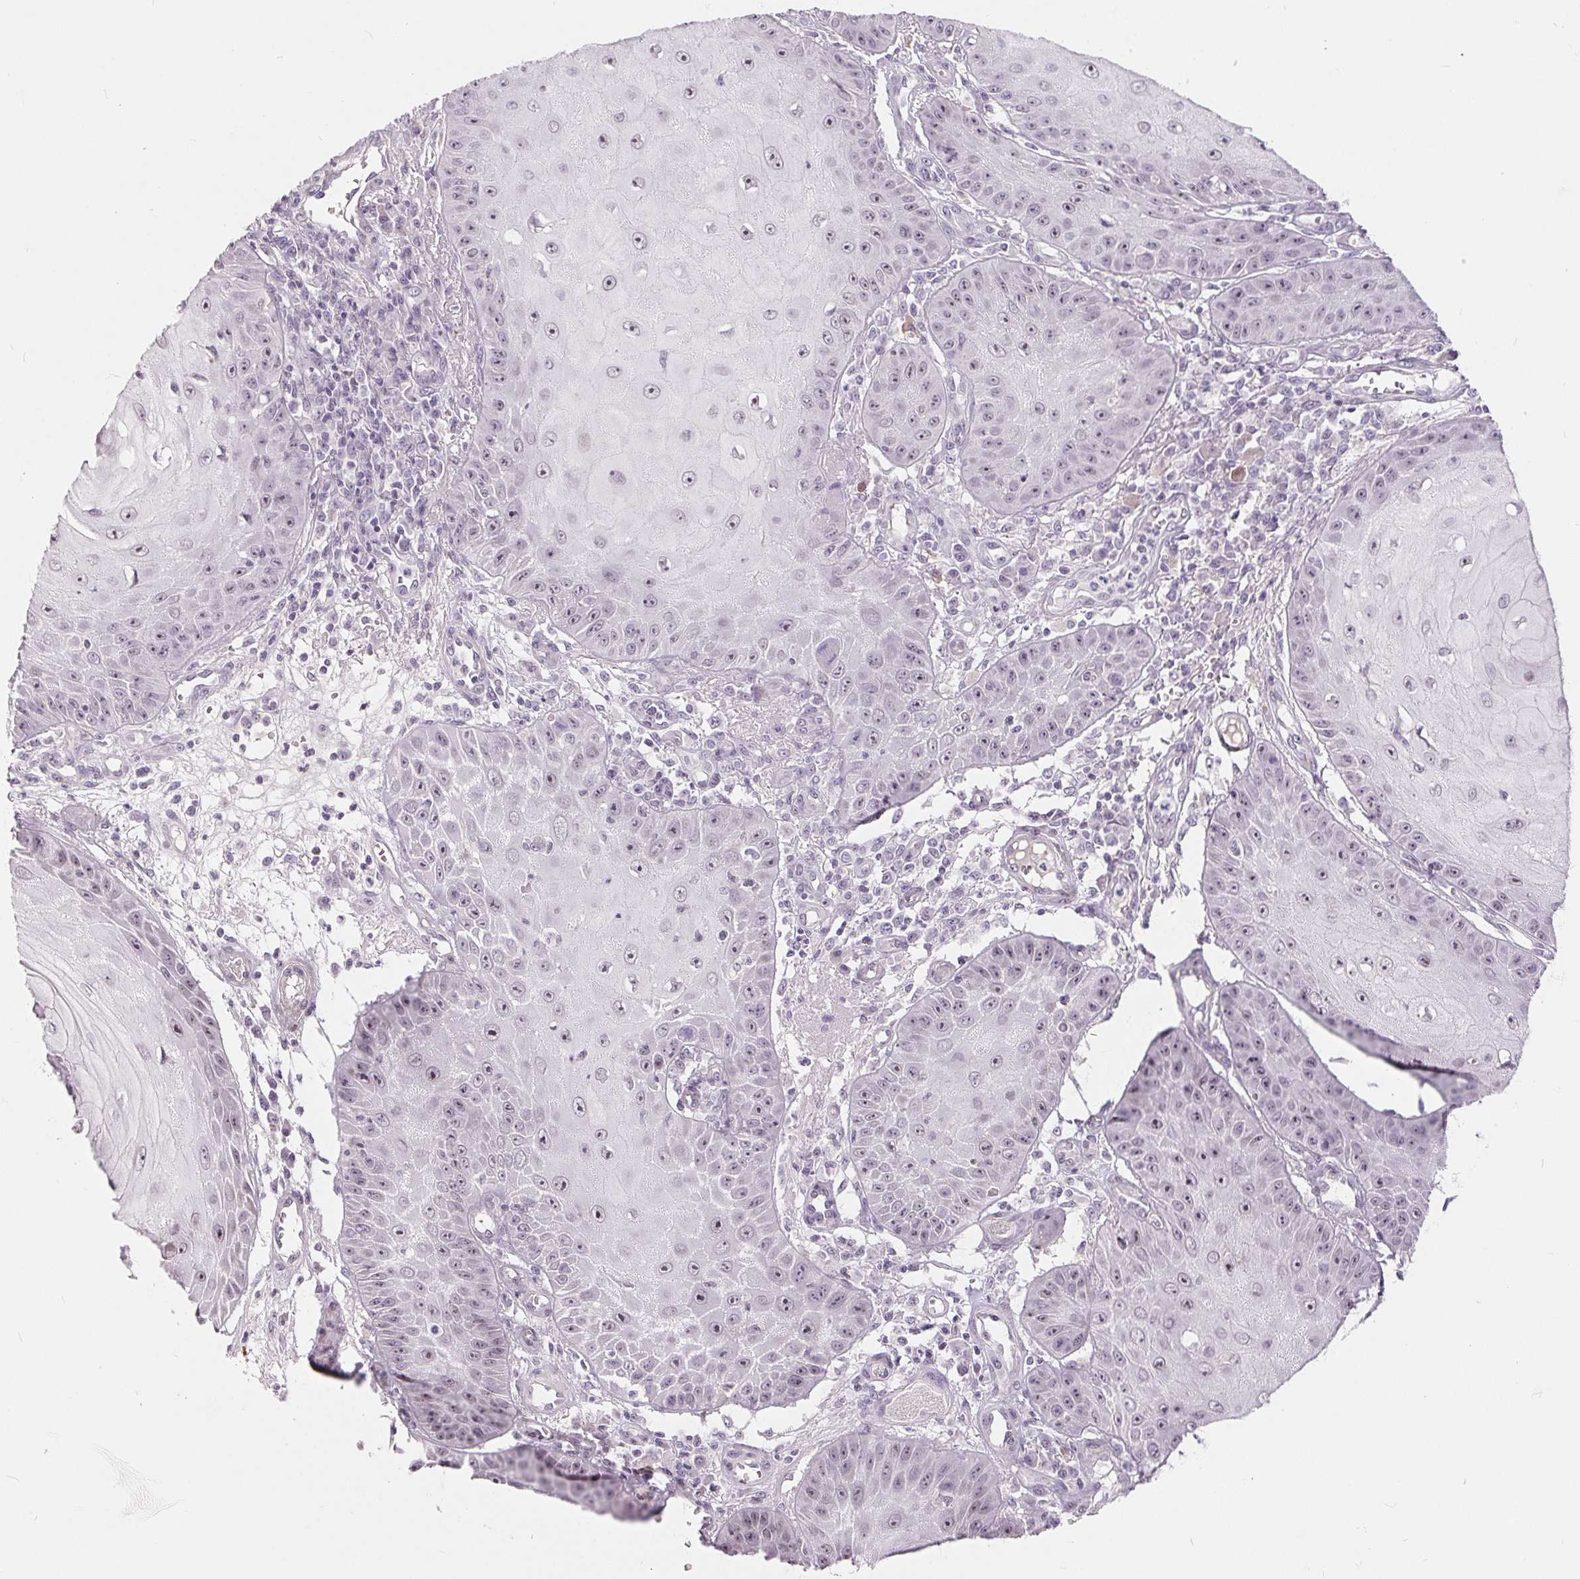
{"staining": {"intensity": "negative", "quantity": "none", "location": "none"}, "tissue": "skin cancer", "cell_type": "Tumor cells", "image_type": "cancer", "snomed": [{"axis": "morphology", "description": "Squamous cell carcinoma, NOS"}, {"axis": "topography", "description": "Skin"}], "caption": "Photomicrograph shows no protein expression in tumor cells of squamous cell carcinoma (skin) tissue. Nuclei are stained in blue.", "gene": "NRG2", "patient": {"sex": "male", "age": 70}}